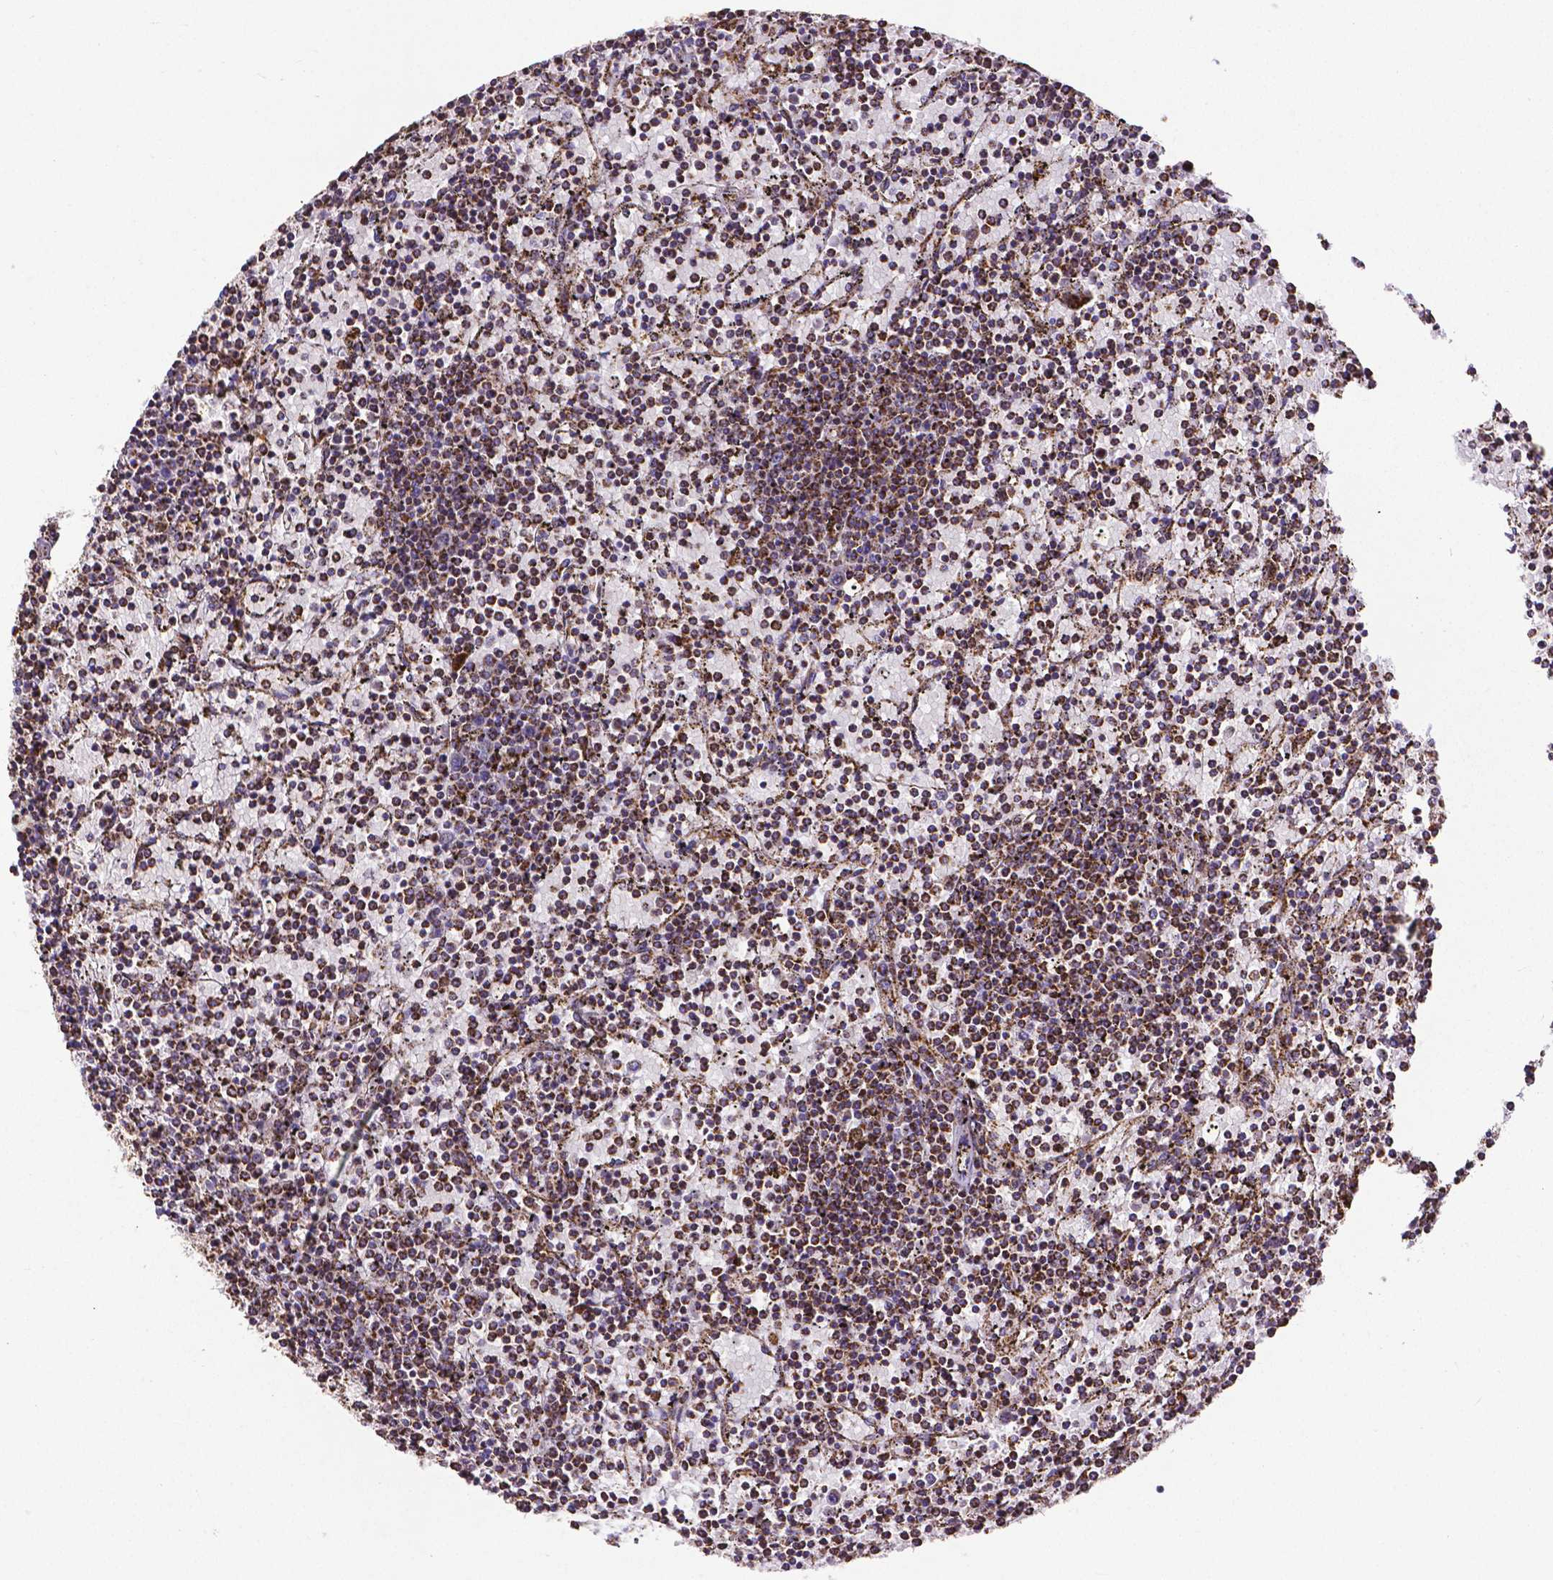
{"staining": {"intensity": "strong", "quantity": ">75%", "location": "cytoplasmic/membranous"}, "tissue": "lymphoma", "cell_type": "Tumor cells", "image_type": "cancer", "snomed": [{"axis": "morphology", "description": "Malignant lymphoma, non-Hodgkin's type, Low grade"}, {"axis": "topography", "description": "Spleen"}], "caption": "This is an image of IHC staining of lymphoma, which shows strong positivity in the cytoplasmic/membranous of tumor cells.", "gene": "MACC1", "patient": {"sex": "female", "age": 77}}